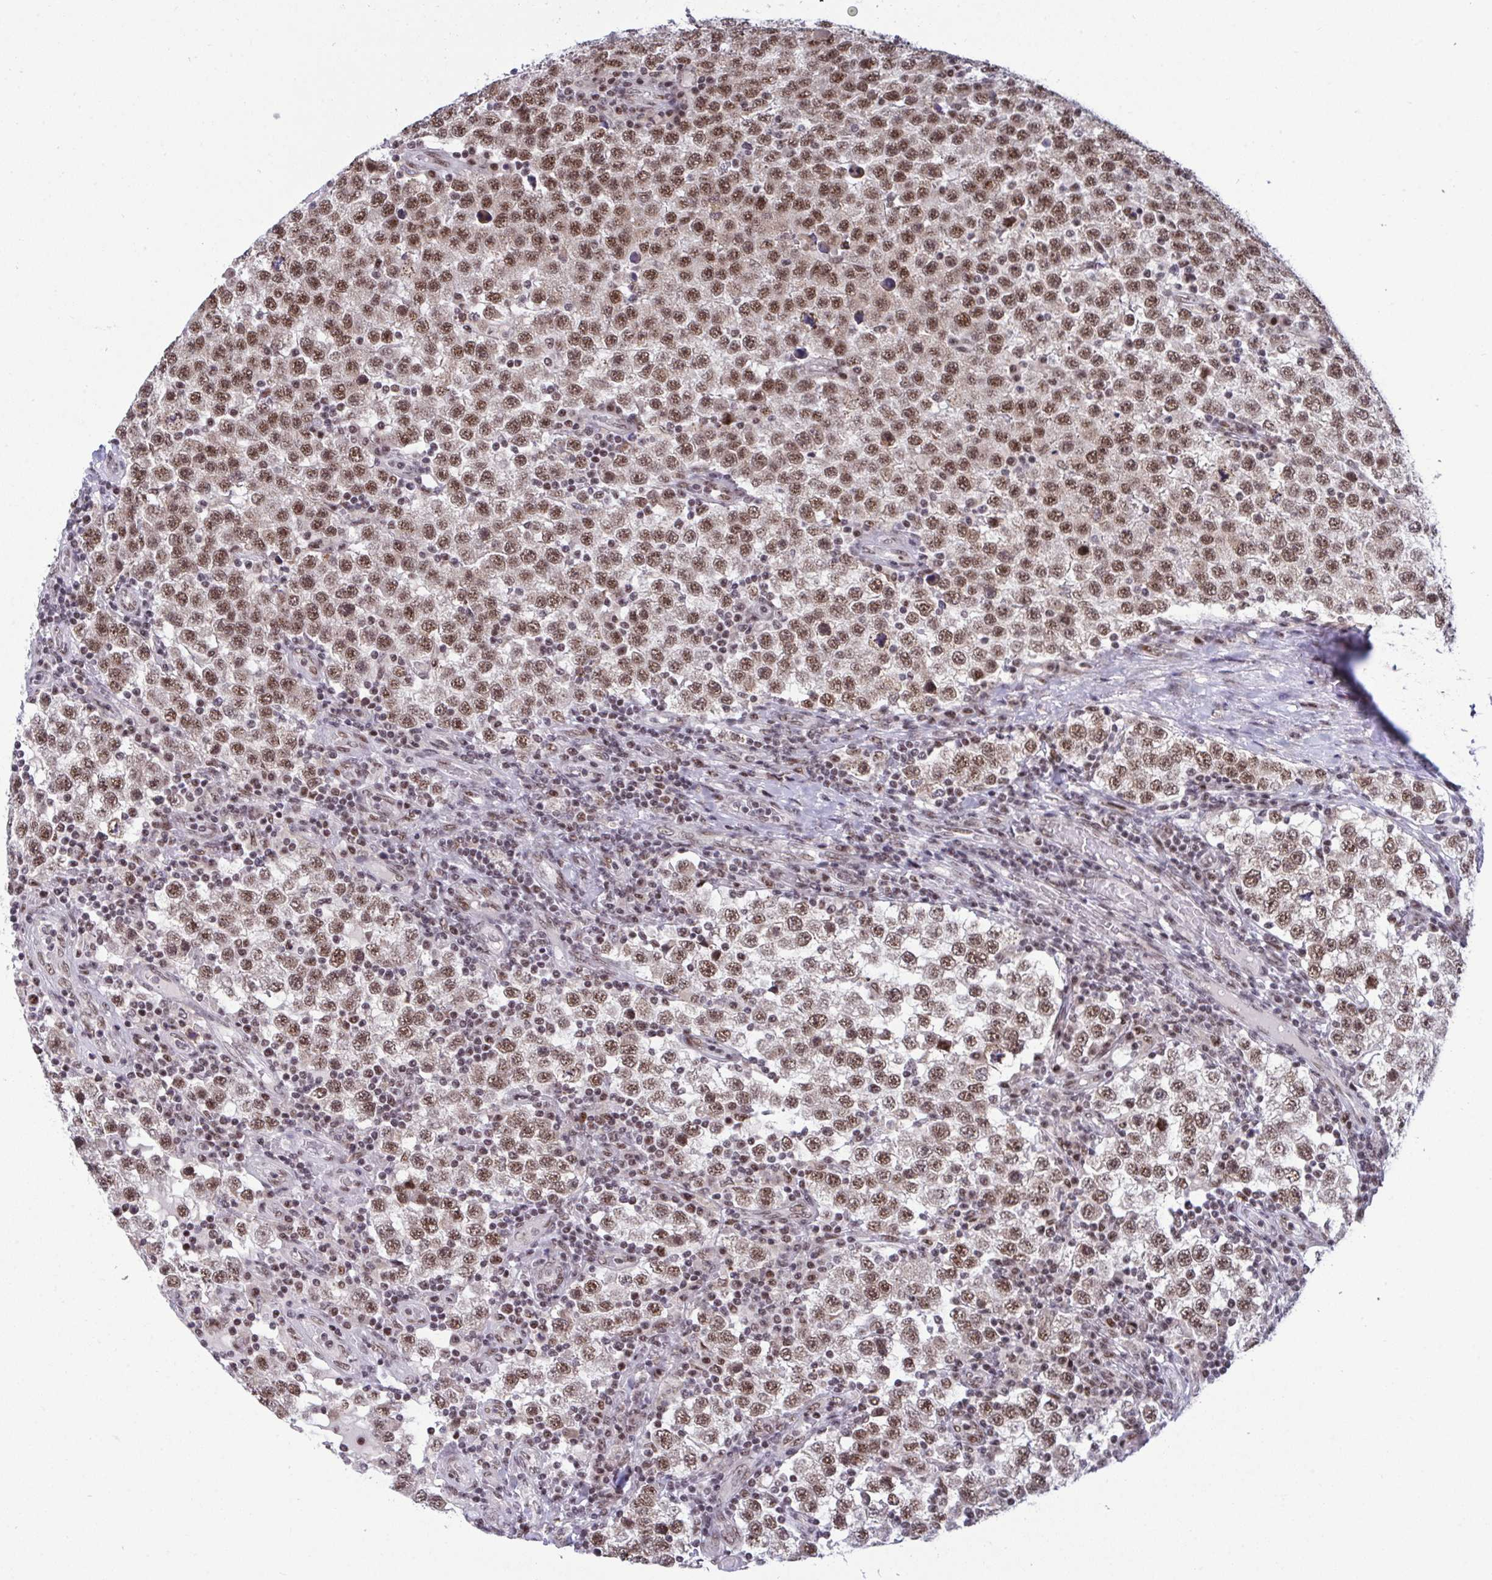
{"staining": {"intensity": "moderate", "quantity": ">75%", "location": "nuclear"}, "tissue": "testis cancer", "cell_type": "Tumor cells", "image_type": "cancer", "snomed": [{"axis": "morphology", "description": "Seminoma, NOS"}, {"axis": "topography", "description": "Testis"}], "caption": "The image demonstrates staining of seminoma (testis), revealing moderate nuclear protein positivity (brown color) within tumor cells.", "gene": "WBP11", "patient": {"sex": "male", "age": 34}}